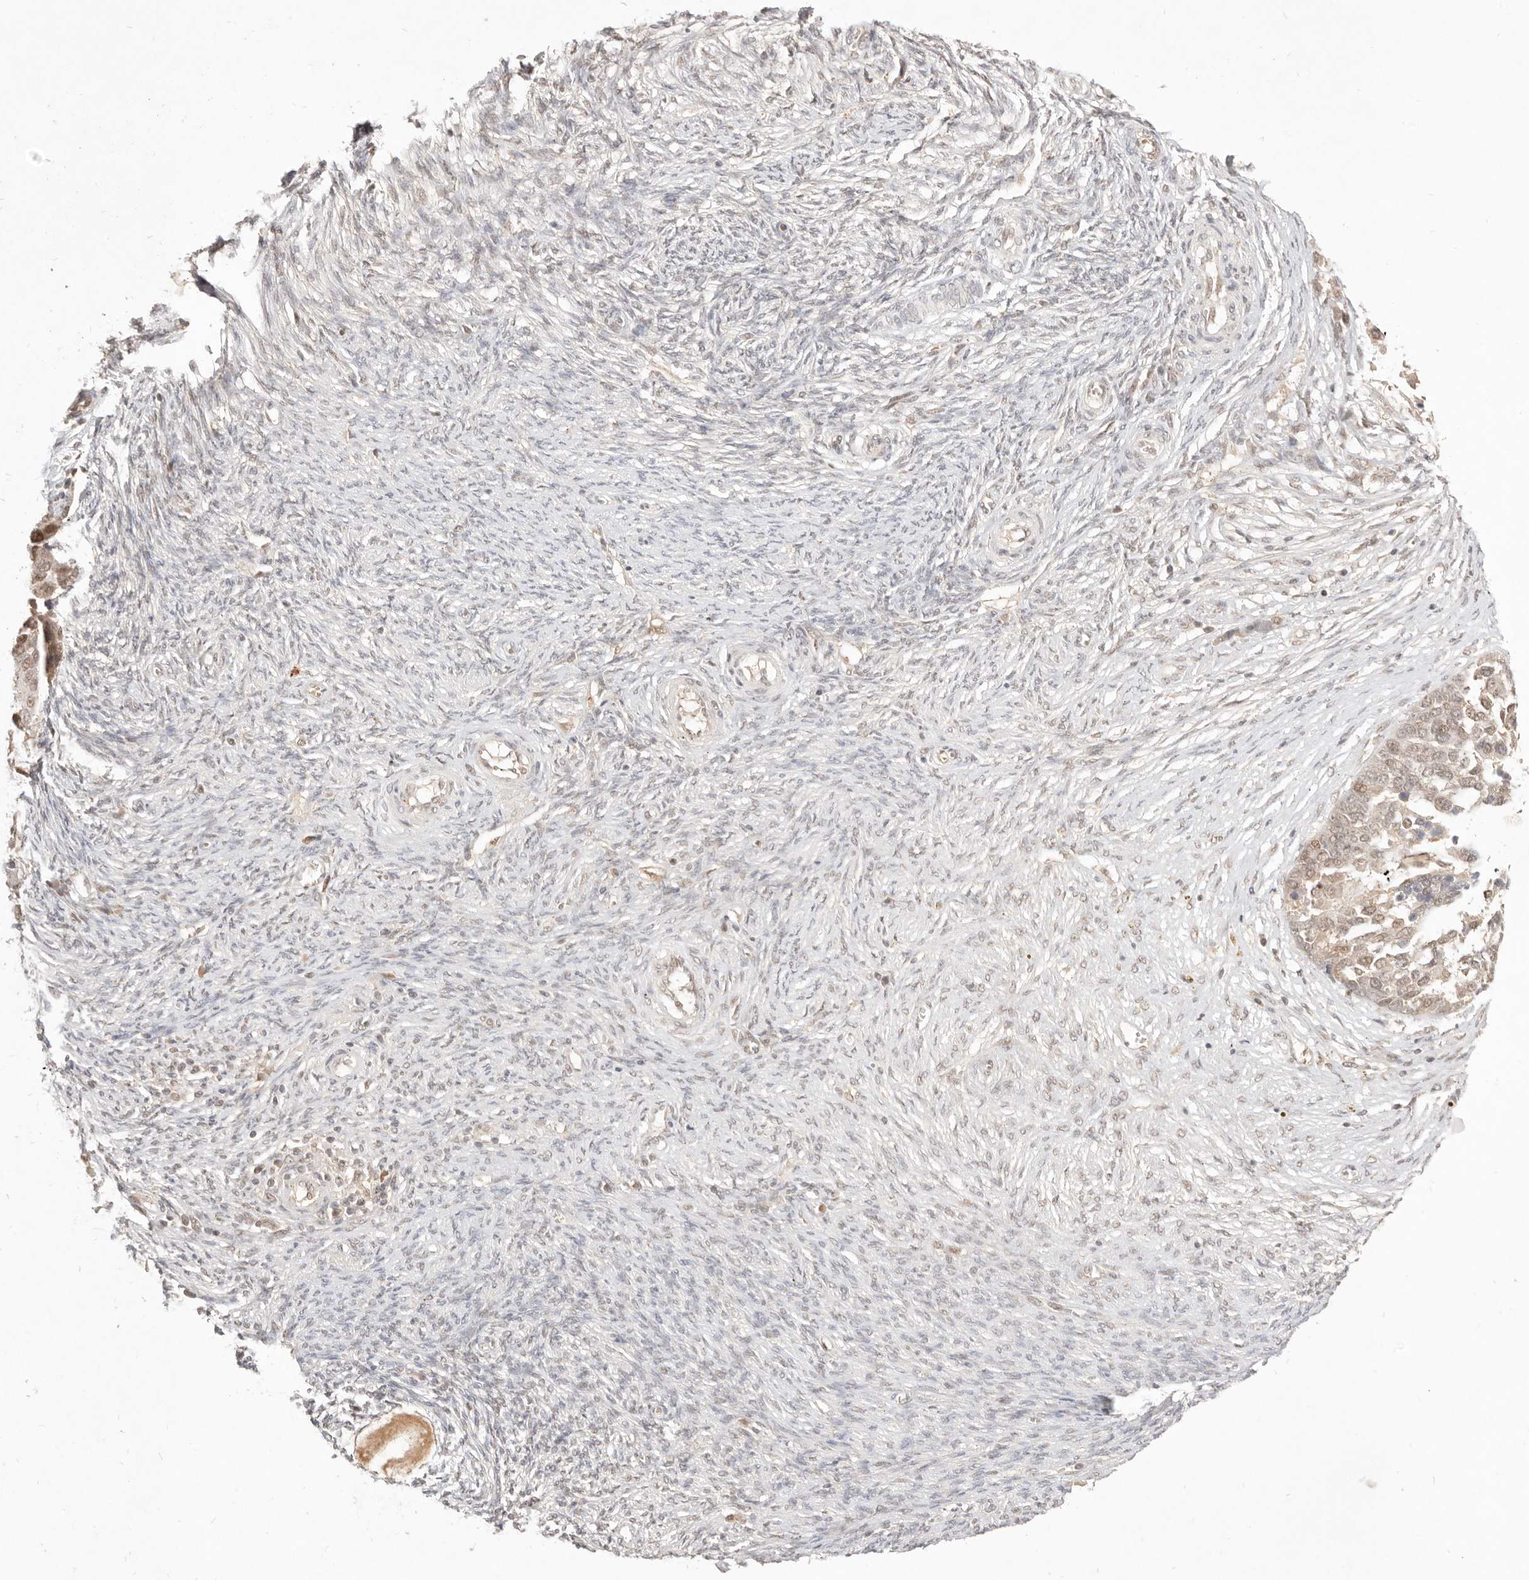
{"staining": {"intensity": "moderate", "quantity": ">75%", "location": "nuclear"}, "tissue": "ovarian cancer", "cell_type": "Tumor cells", "image_type": "cancer", "snomed": [{"axis": "morphology", "description": "Cystadenocarcinoma, serous, NOS"}, {"axis": "topography", "description": "Ovary"}], "caption": "Immunohistochemical staining of ovarian cancer (serous cystadenocarcinoma) demonstrates medium levels of moderate nuclear protein expression in approximately >75% of tumor cells. The staining was performed using DAB (3,3'-diaminobenzidine), with brown indicating positive protein expression. Nuclei are stained blue with hematoxylin.", "gene": "MEP1A", "patient": {"sex": "female", "age": 44}}